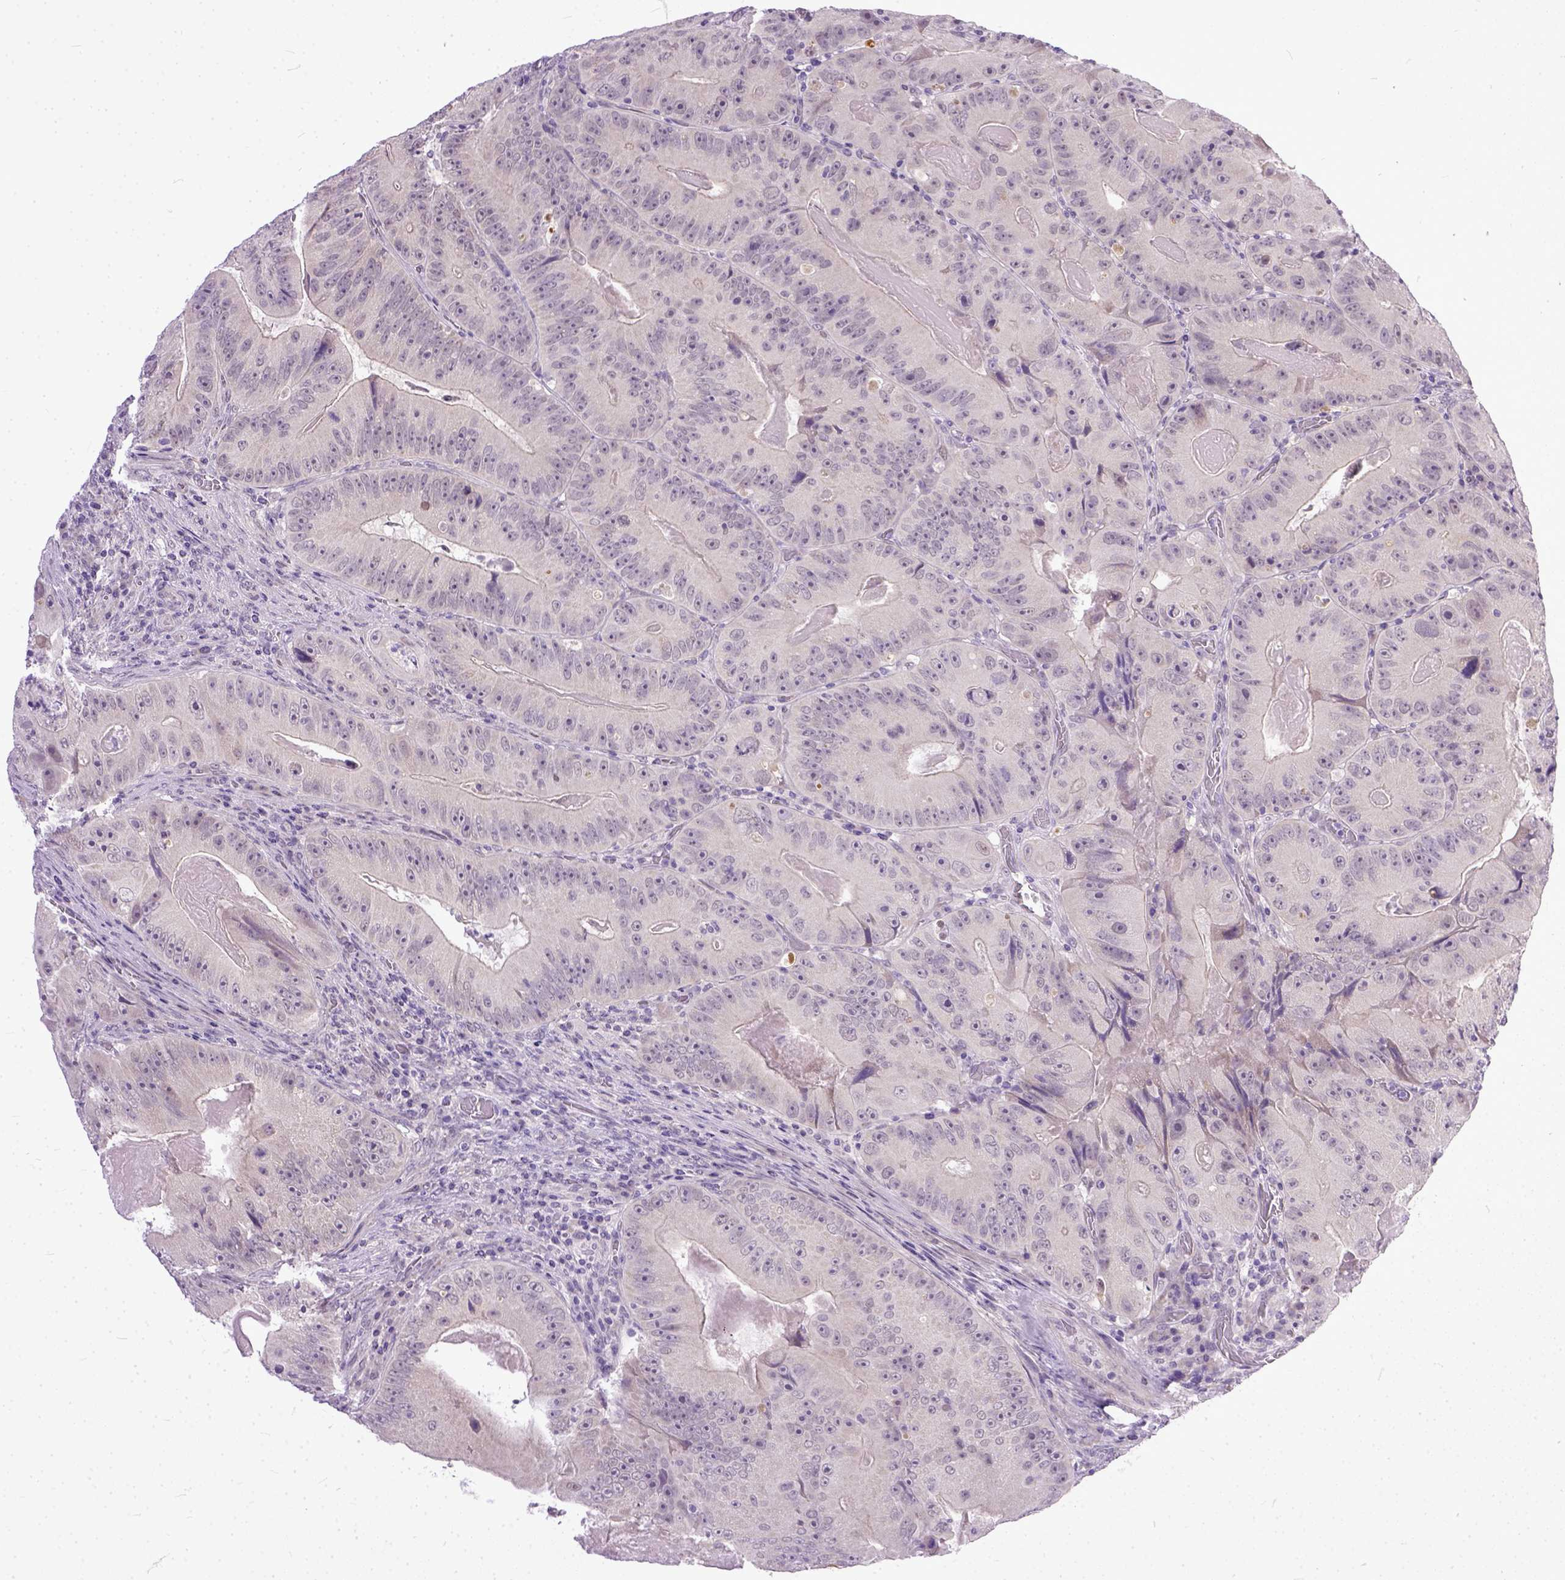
{"staining": {"intensity": "negative", "quantity": "none", "location": "none"}, "tissue": "colorectal cancer", "cell_type": "Tumor cells", "image_type": "cancer", "snomed": [{"axis": "morphology", "description": "Adenocarcinoma, NOS"}, {"axis": "topography", "description": "Colon"}], "caption": "Tumor cells are negative for brown protein staining in adenocarcinoma (colorectal).", "gene": "TCEAL7", "patient": {"sex": "female", "age": 86}}